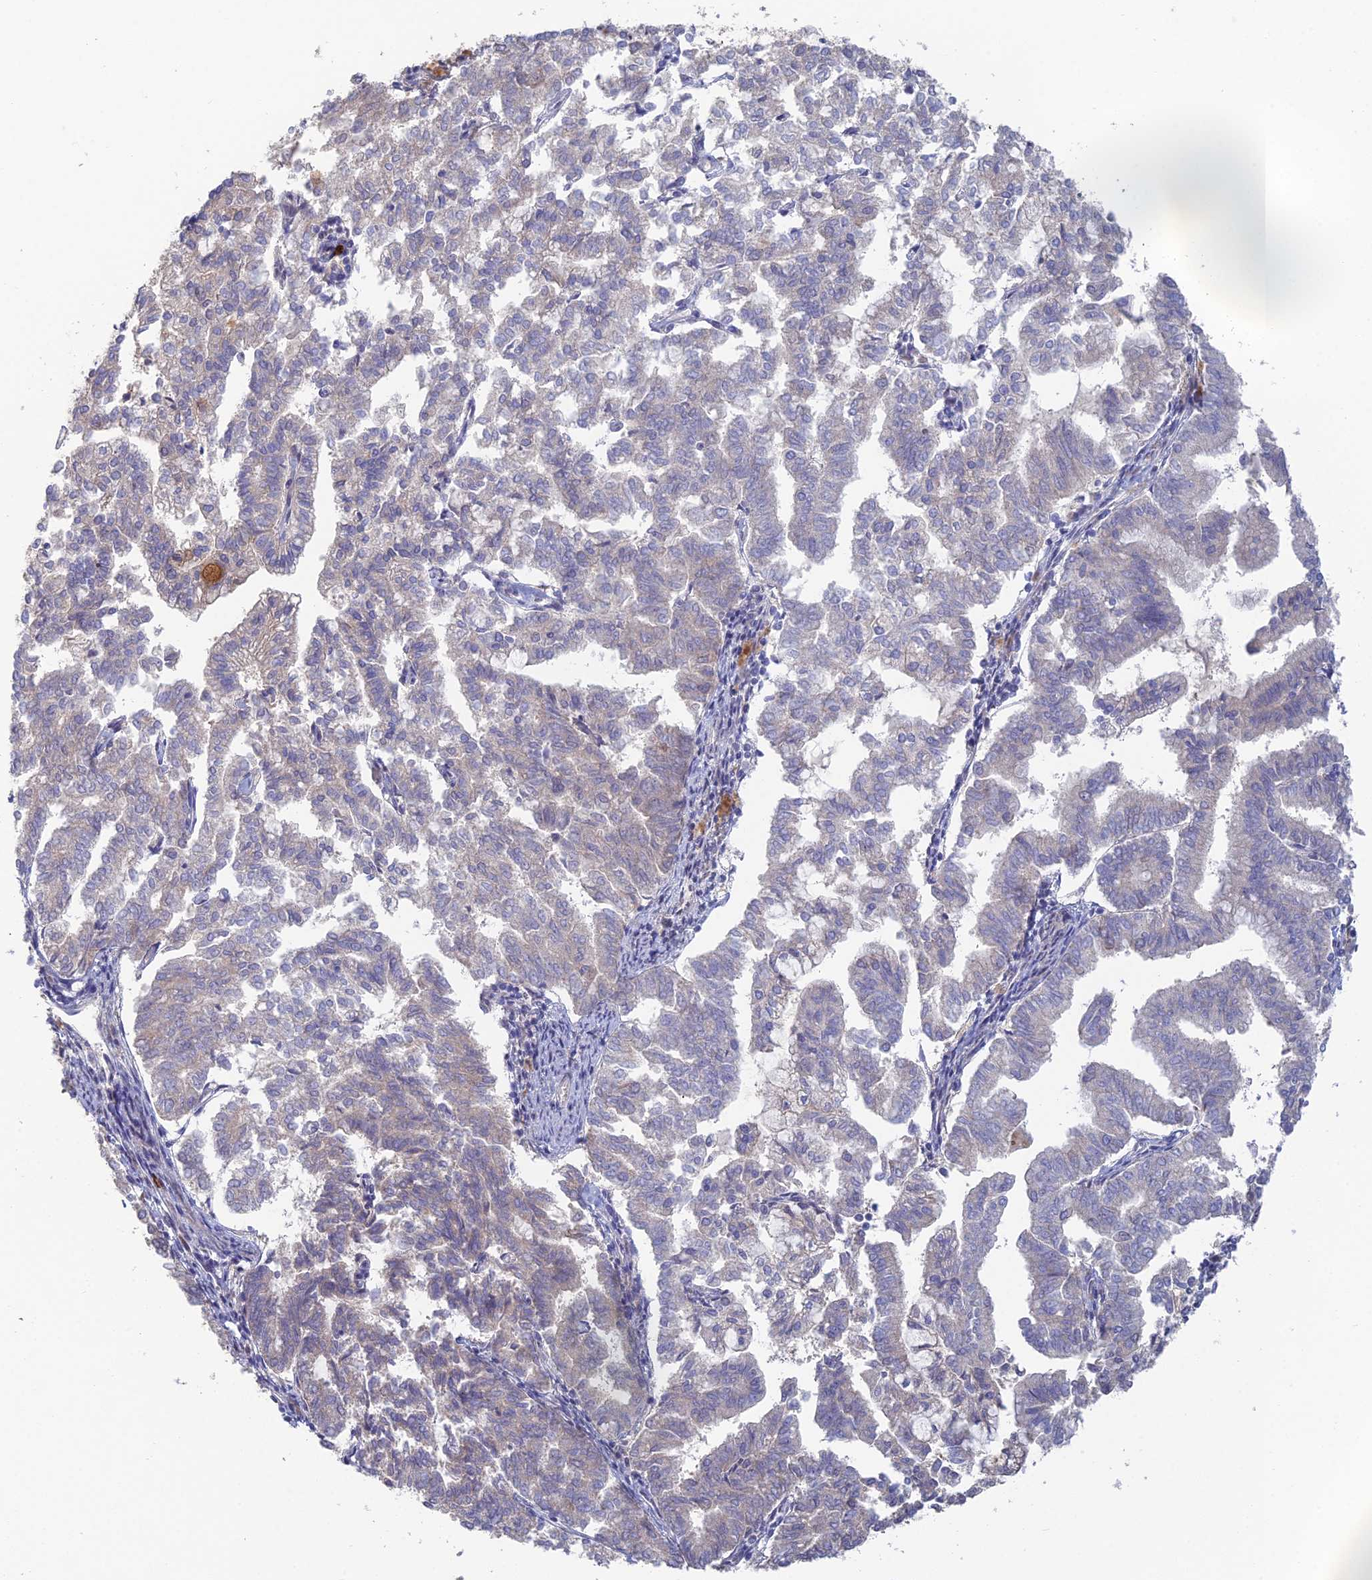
{"staining": {"intensity": "weak", "quantity": "<25%", "location": "cytoplasmic/membranous"}, "tissue": "endometrial cancer", "cell_type": "Tumor cells", "image_type": "cancer", "snomed": [{"axis": "morphology", "description": "Adenocarcinoma, NOS"}, {"axis": "topography", "description": "Endometrium"}], "caption": "The image displays no significant staining in tumor cells of endometrial cancer. (Brightfield microscopy of DAB (3,3'-diaminobenzidine) immunohistochemistry (IHC) at high magnification).", "gene": "ARL16", "patient": {"sex": "female", "age": 79}}